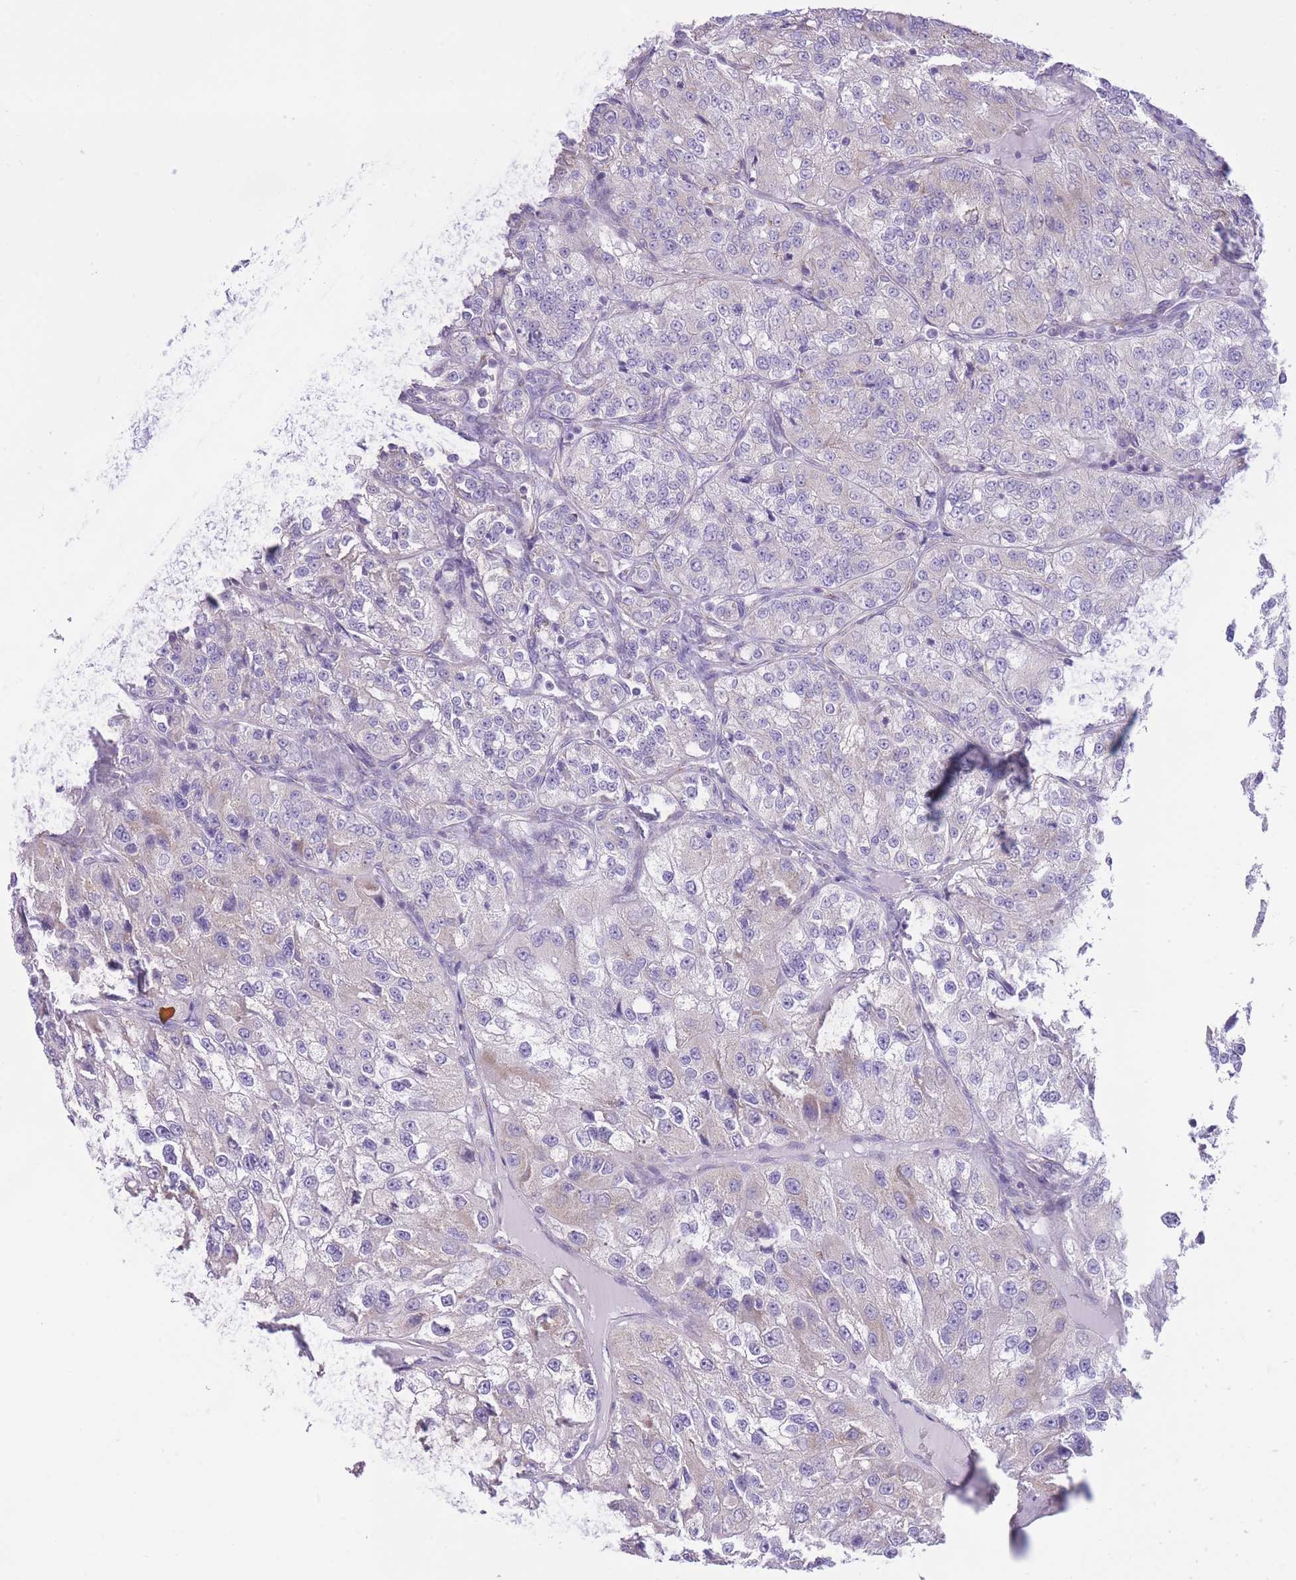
{"staining": {"intensity": "negative", "quantity": "none", "location": "none"}, "tissue": "renal cancer", "cell_type": "Tumor cells", "image_type": "cancer", "snomed": [{"axis": "morphology", "description": "Adenocarcinoma, NOS"}, {"axis": "topography", "description": "Kidney"}], "caption": "Protein analysis of renal cancer shows no significant staining in tumor cells.", "gene": "ZNF501", "patient": {"sex": "female", "age": 63}}